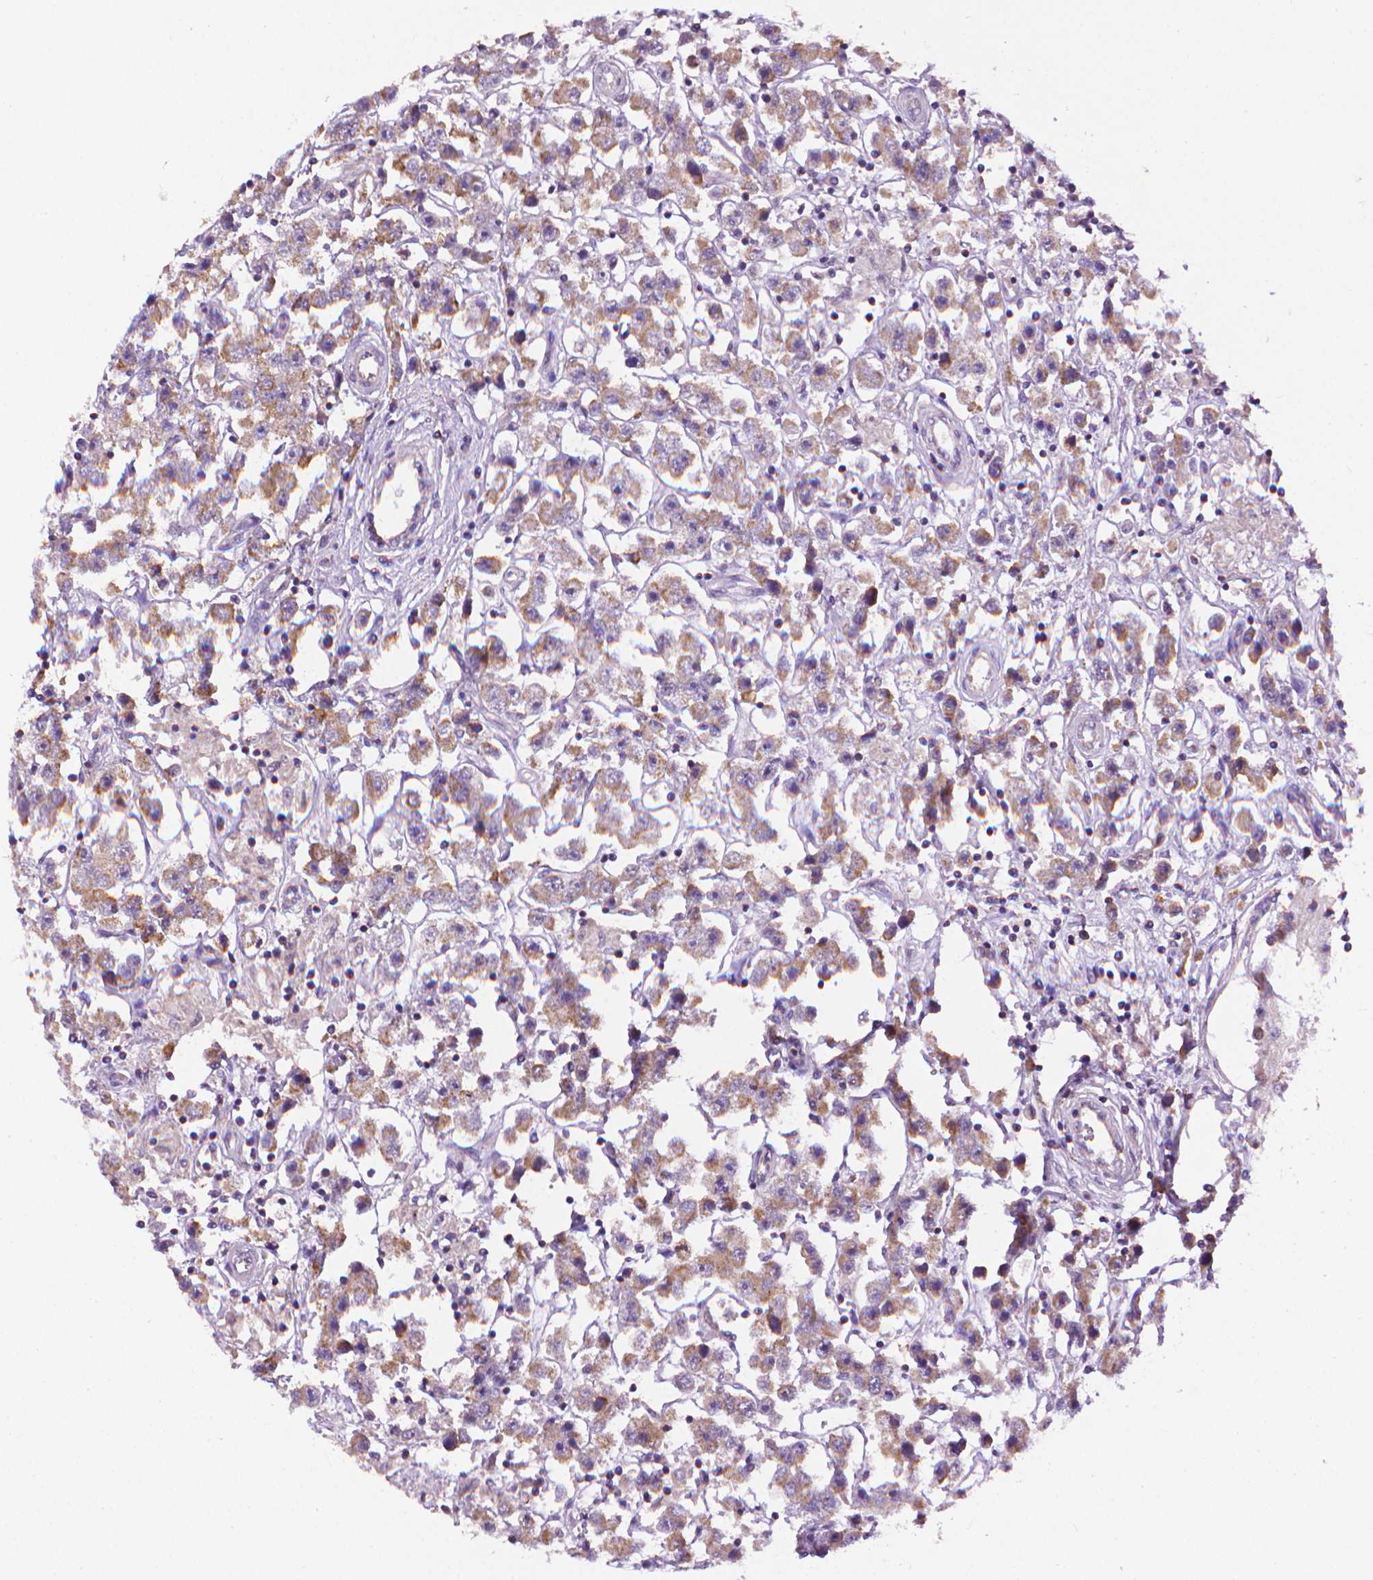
{"staining": {"intensity": "strong", "quantity": "25%-75%", "location": "cytoplasmic/membranous"}, "tissue": "testis cancer", "cell_type": "Tumor cells", "image_type": "cancer", "snomed": [{"axis": "morphology", "description": "Seminoma, NOS"}, {"axis": "topography", "description": "Testis"}], "caption": "Seminoma (testis) tissue shows strong cytoplasmic/membranous positivity in about 25%-75% of tumor cells, visualized by immunohistochemistry.", "gene": "SLC51B", "patient": {"sex": "male", "age": 45}}